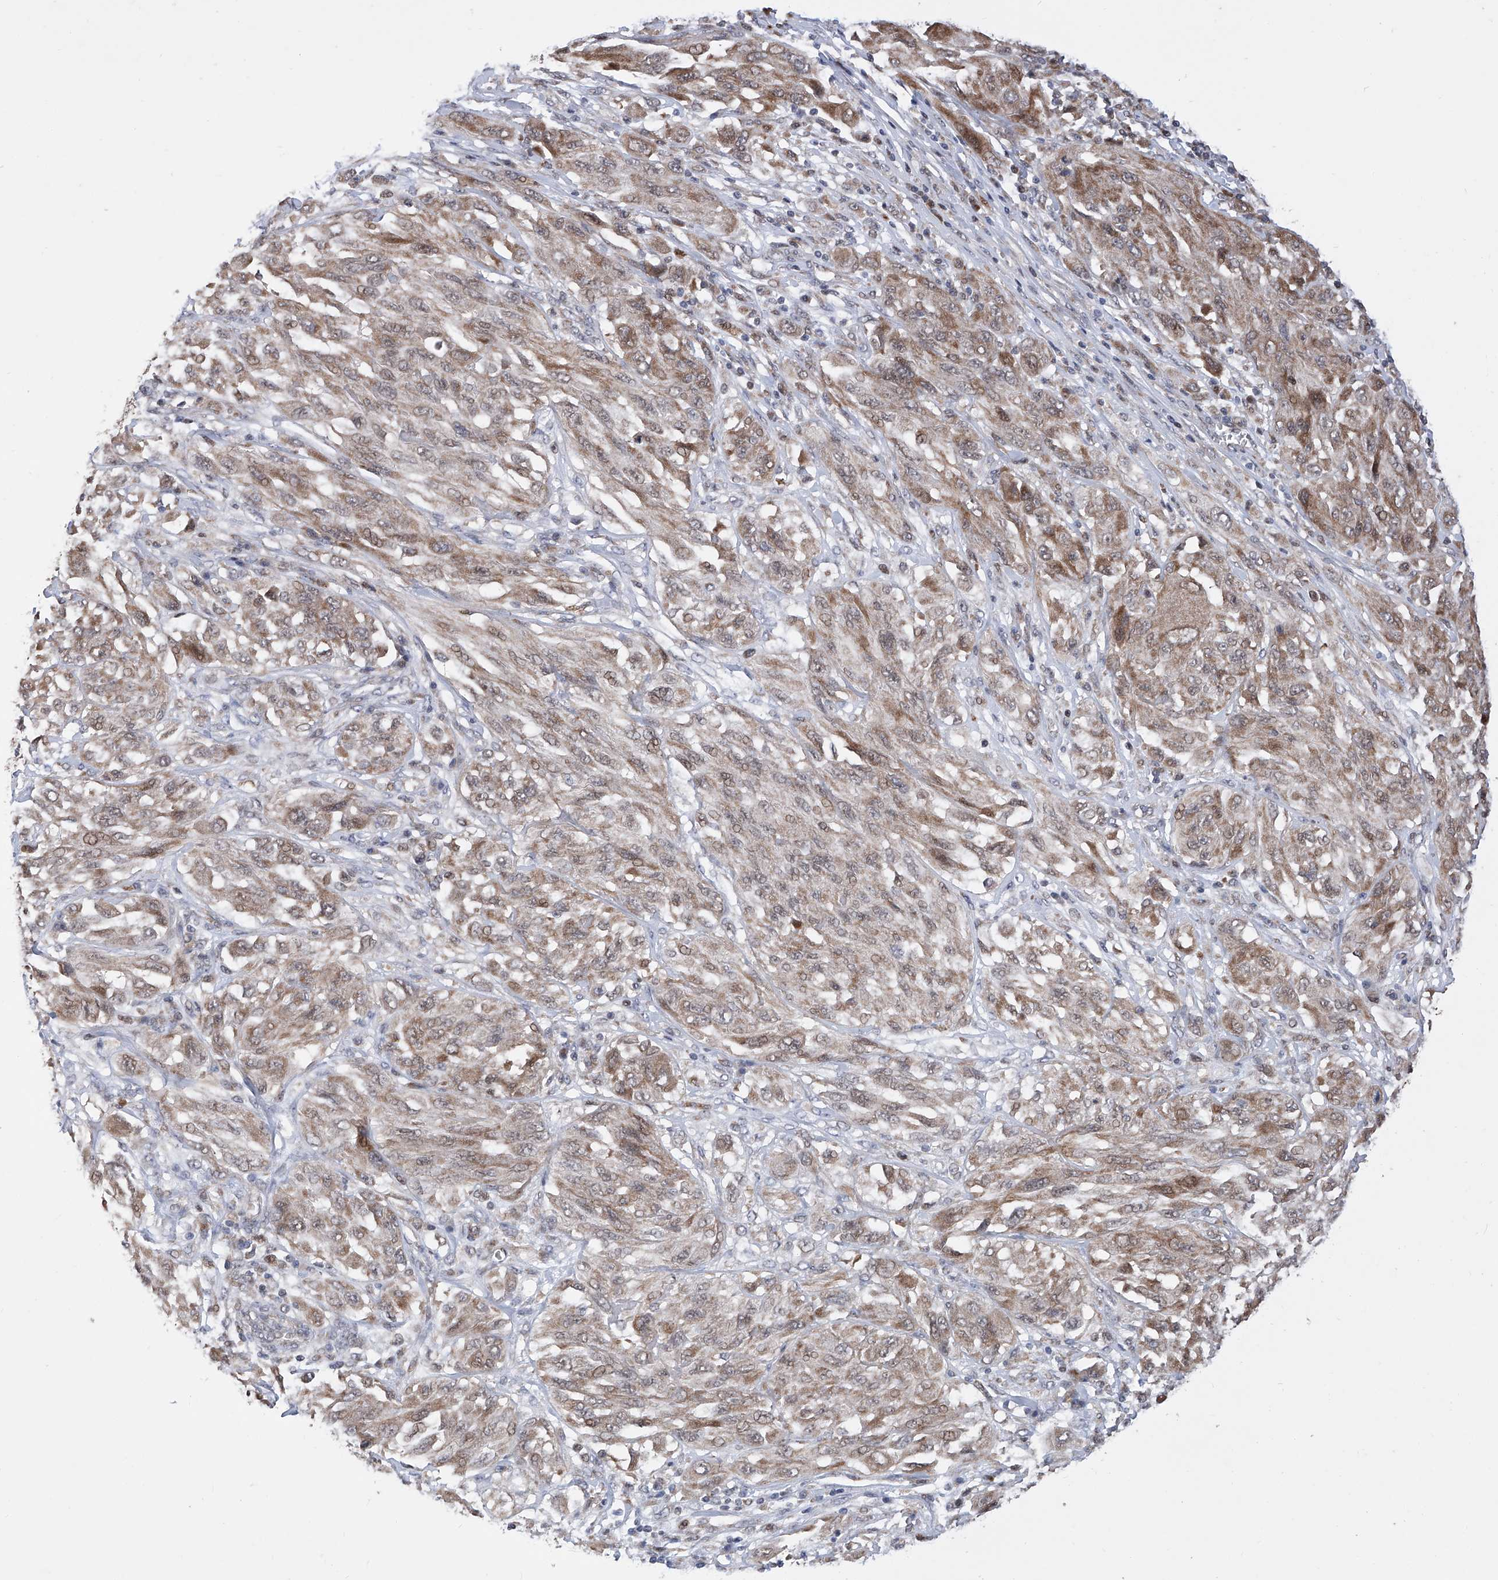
{"staining": {"intensity": "weak", "quantity": ">75%", "location": "cytoplasmic/membranous,nuclear"}, "tissue": "melanoma", "cell_type": "Tumor cells", "image_type": "cancer", "snomed": [{"axis": "morphology", "description": "Malignant melanoma, NOS"}, {"axis": "topography", "description": "Skin"}], "caption": "Immunohistochemical staining of malignant melanoma demonstrates low levels of weak cytoplasmic/membranous and nuclear protein staining in about >75% of tumor cells.", "gene": "FARP2", "patient": {"sex": "female", "age": 91}}